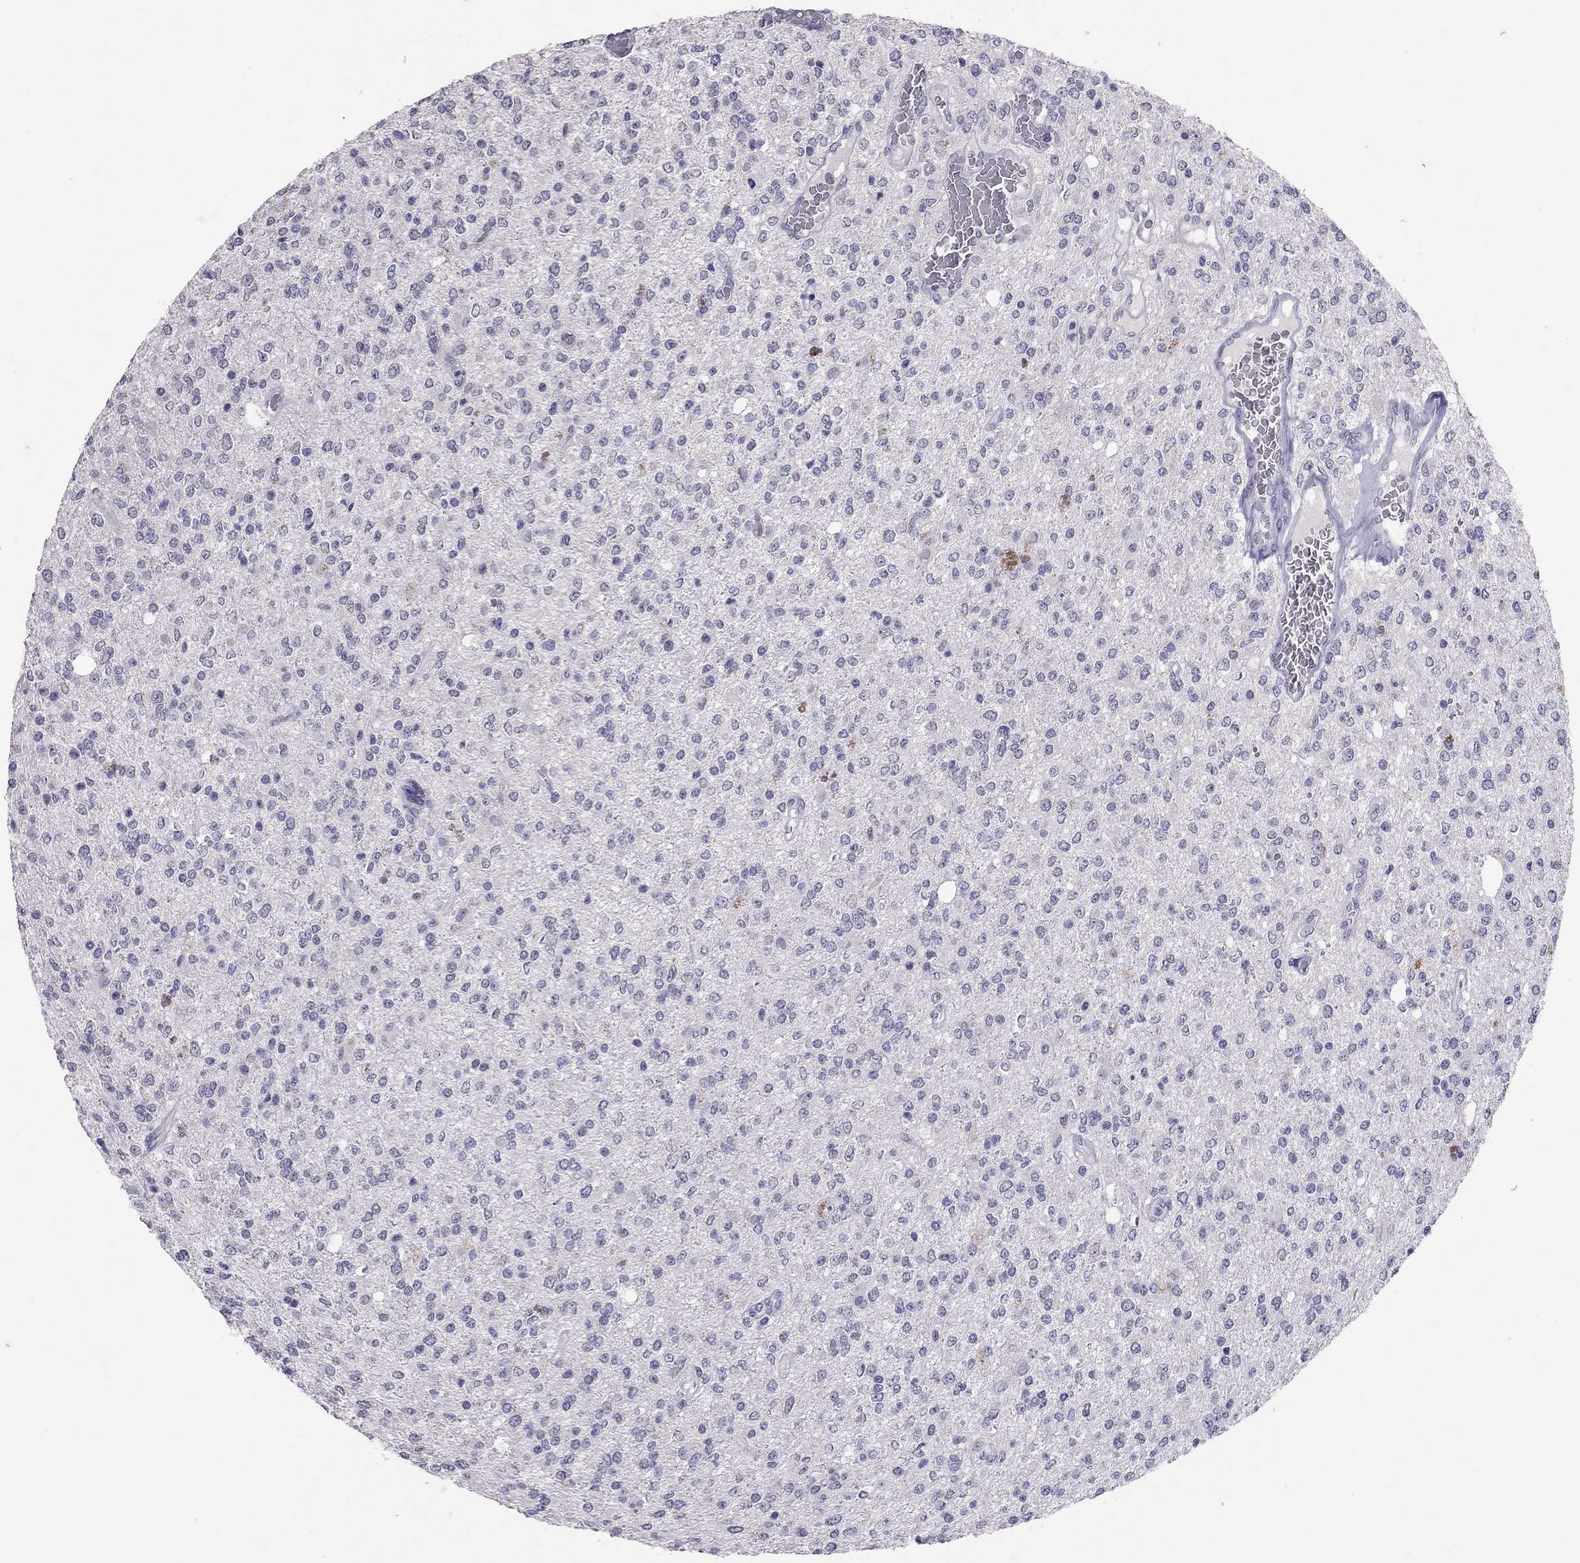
{"staining": {"intensity": "negative", "quantity": "none", "location": "none"}, "tissue": "glioma", "cell_type": "Tumor cells", "image_type": "cancer", "snomed": [{"axis": "morphology", "description": "Glioma, malignant, Low grade"}, {"axis": "topography", "description": "Brain"}], "caption": "Glioma stained for a protein using immunohistochemistry (IHC) displays no positivity tumor cells.", "gene": "PSMB11", "patient": {"sex": "male", "age": 67}}